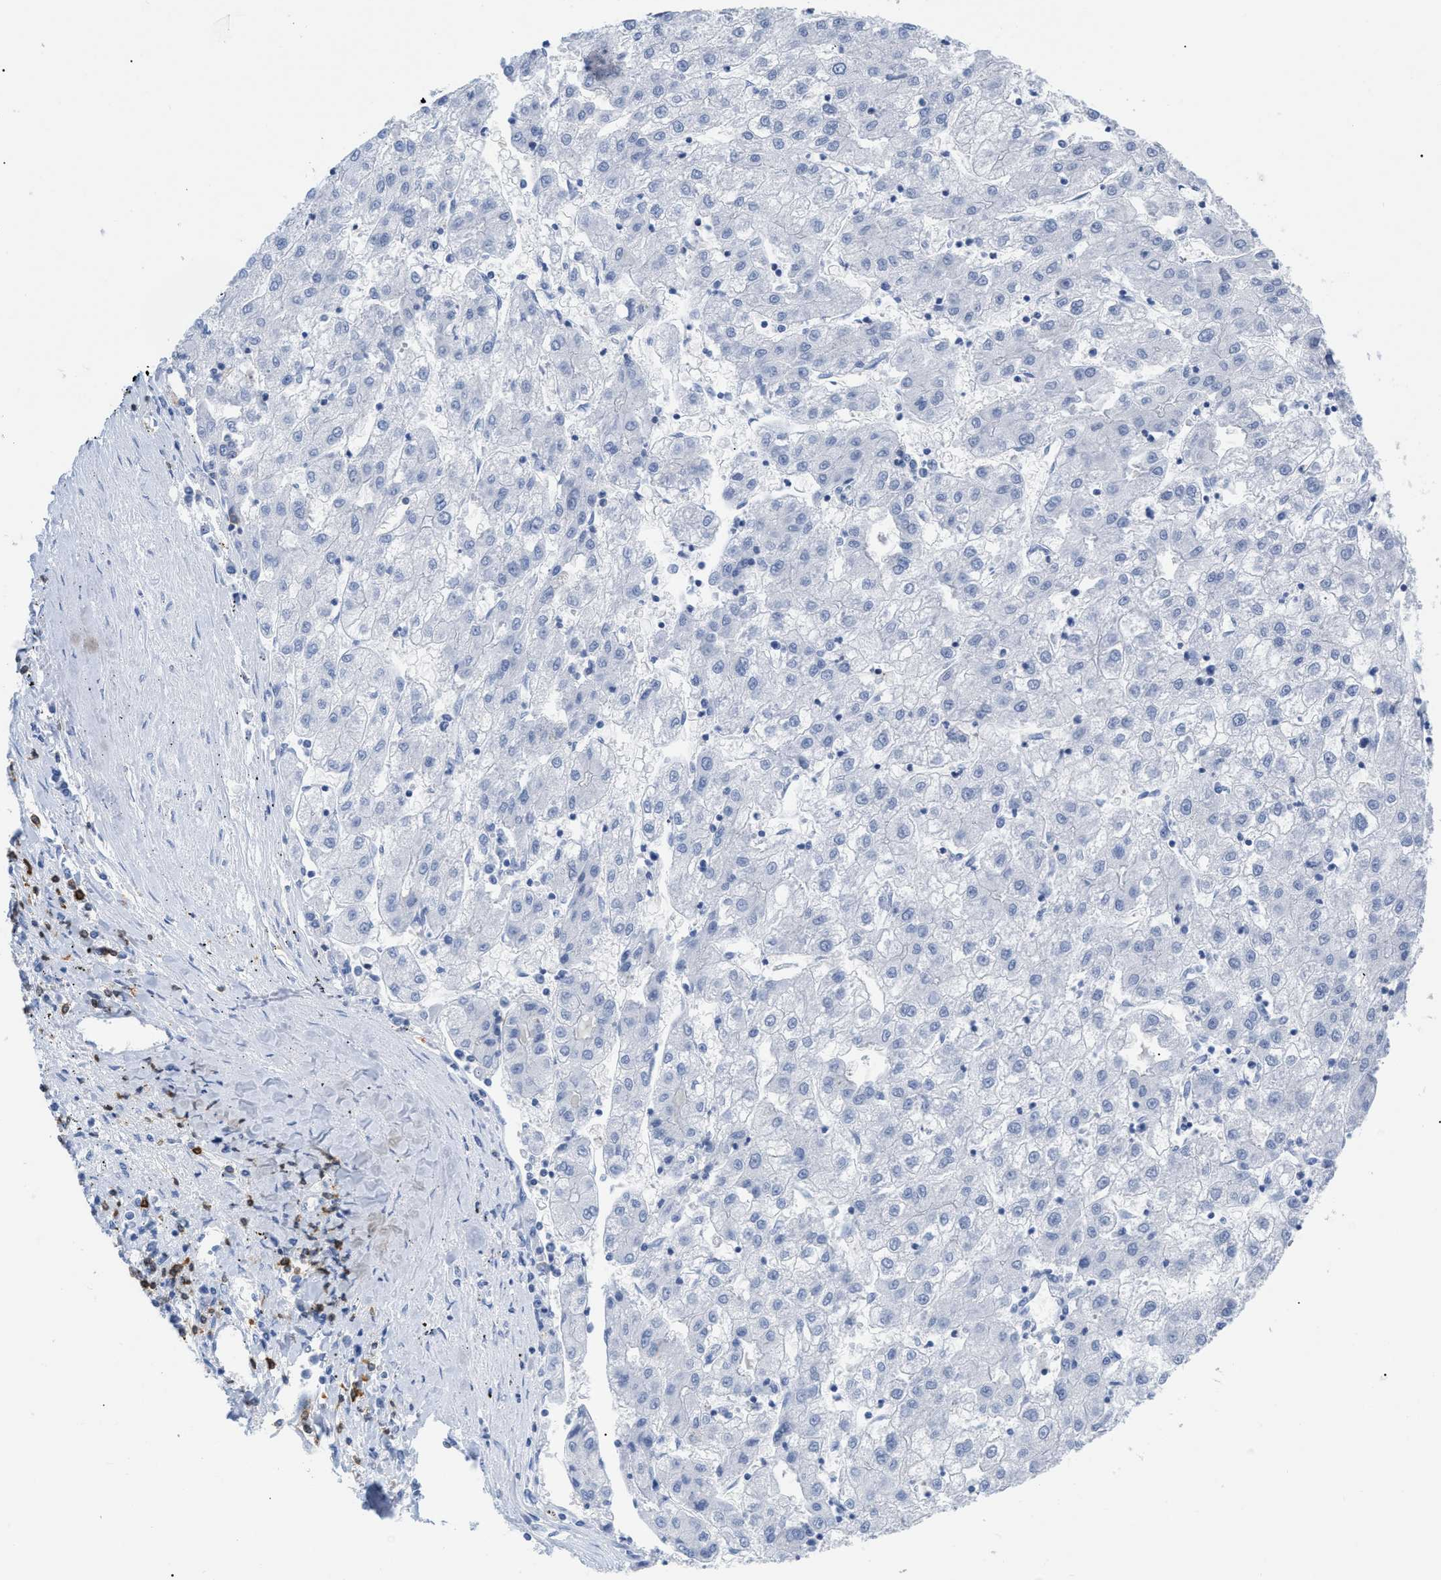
{"staining": {"intensity": "negative", "quantity": "none", "location": "none"}, "tissue": "liver cancer", "cell_type": "Tumor cells", "image_type": "cancer", "snomed": [{"axis": "morphology", "description": "Carcinoma, Hepatocellular, NOS"}, {"axis": "topography", "description": "Liver"}], "caption": "Liver cancer stained for a protein using immunohistochemistry (IHC) reveals no positivity tumor cells.", "gene": "CD5", "patient": {"sex": "male", "age": 72}}